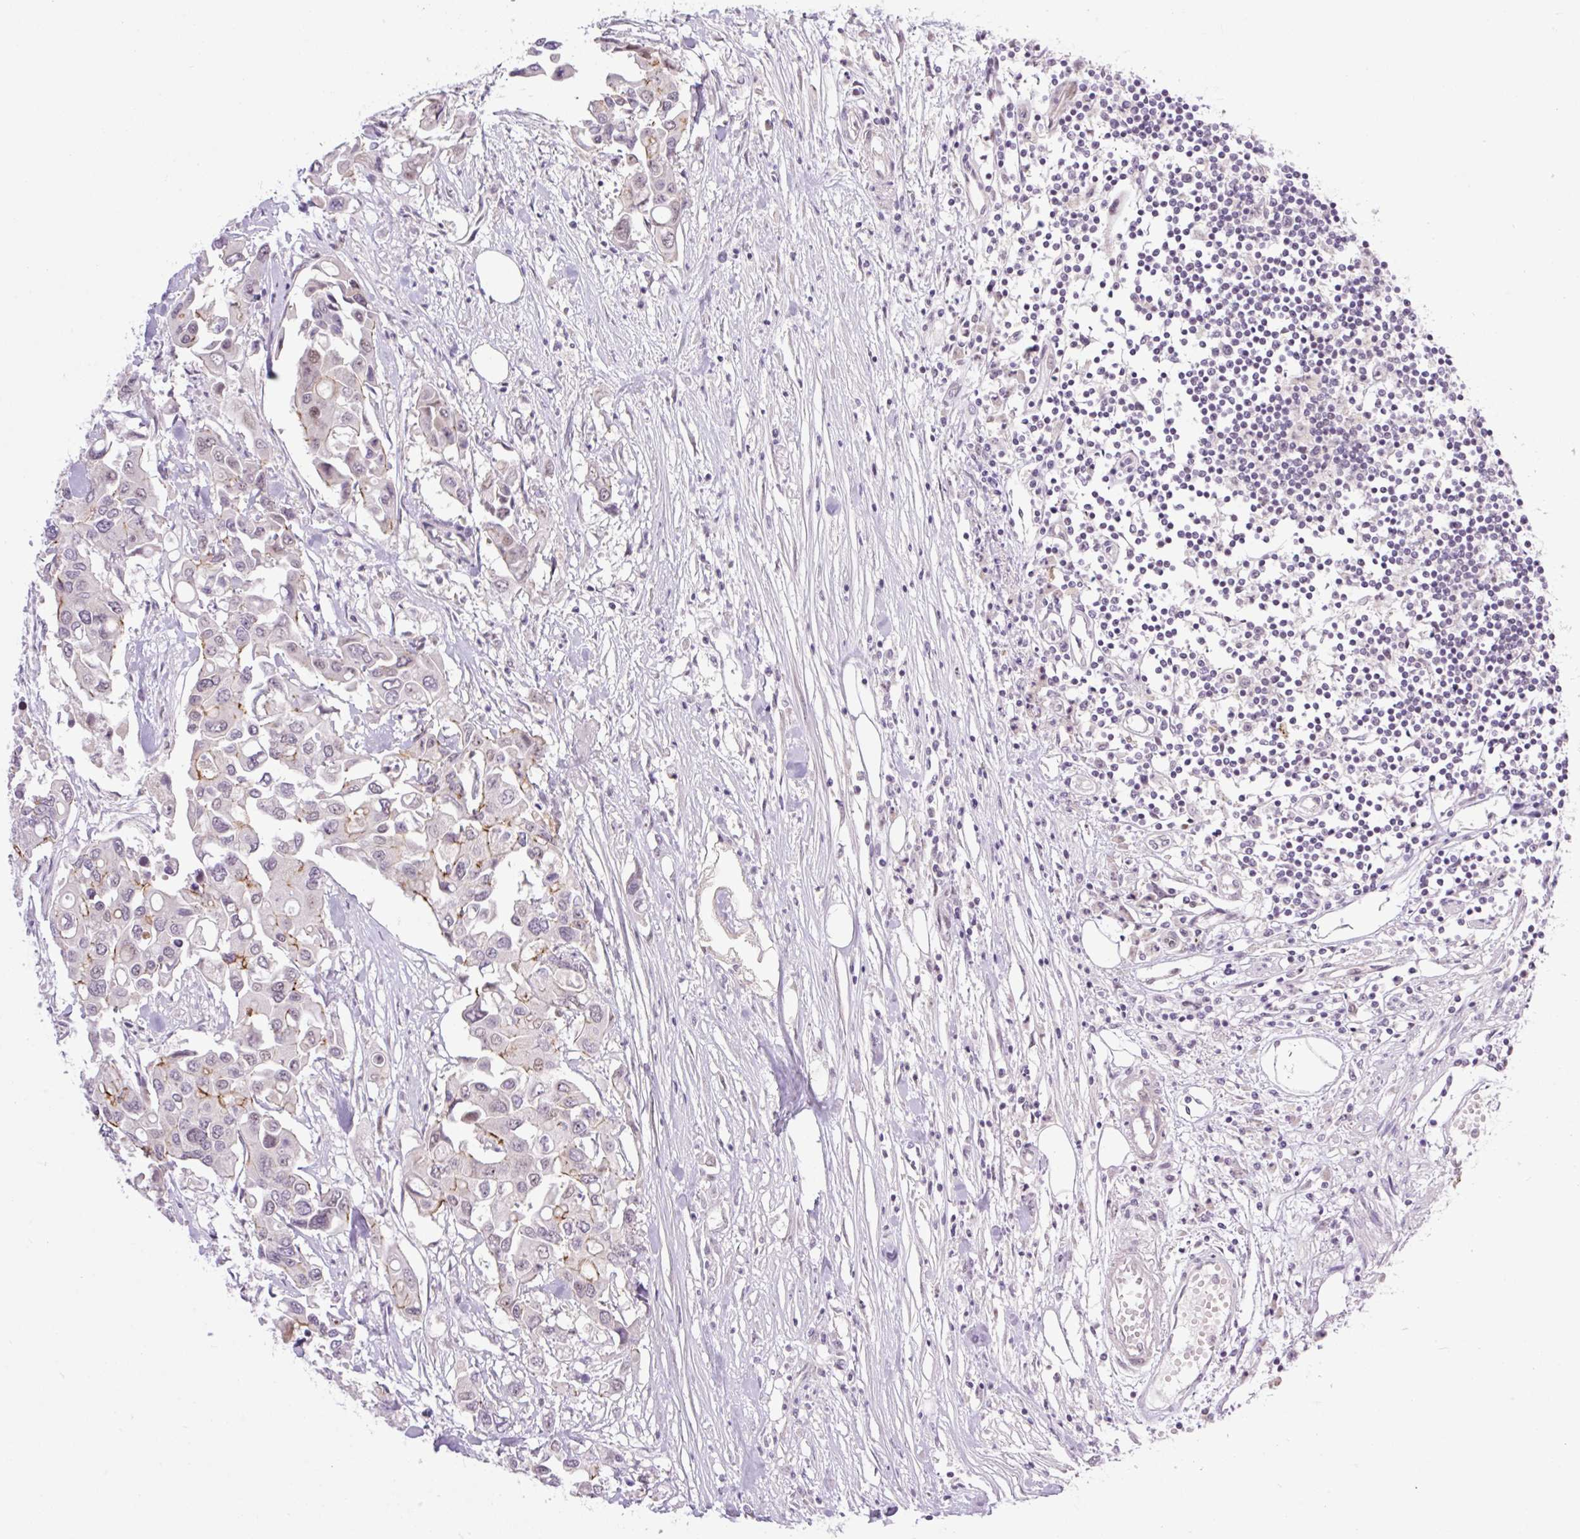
{"staining": {"intensity": "weak", "quantity": "<25%", "location": "nuclear"}, "tissue": "colorectal cancer", "cell_type": "Tumor cells", "image_type": "cancer", "snomed": [{"axis": "morphology", "description": "Adenocarcinoma, NOS"}, {"axis": "topography", "description": "Colon"}], "caption": "Immunohistochemistry (IHC) of human colorectal cancer displays no expression in tumor cells.", "gene": "ICE1", "patient": {"sex": "male", "age": 77}}